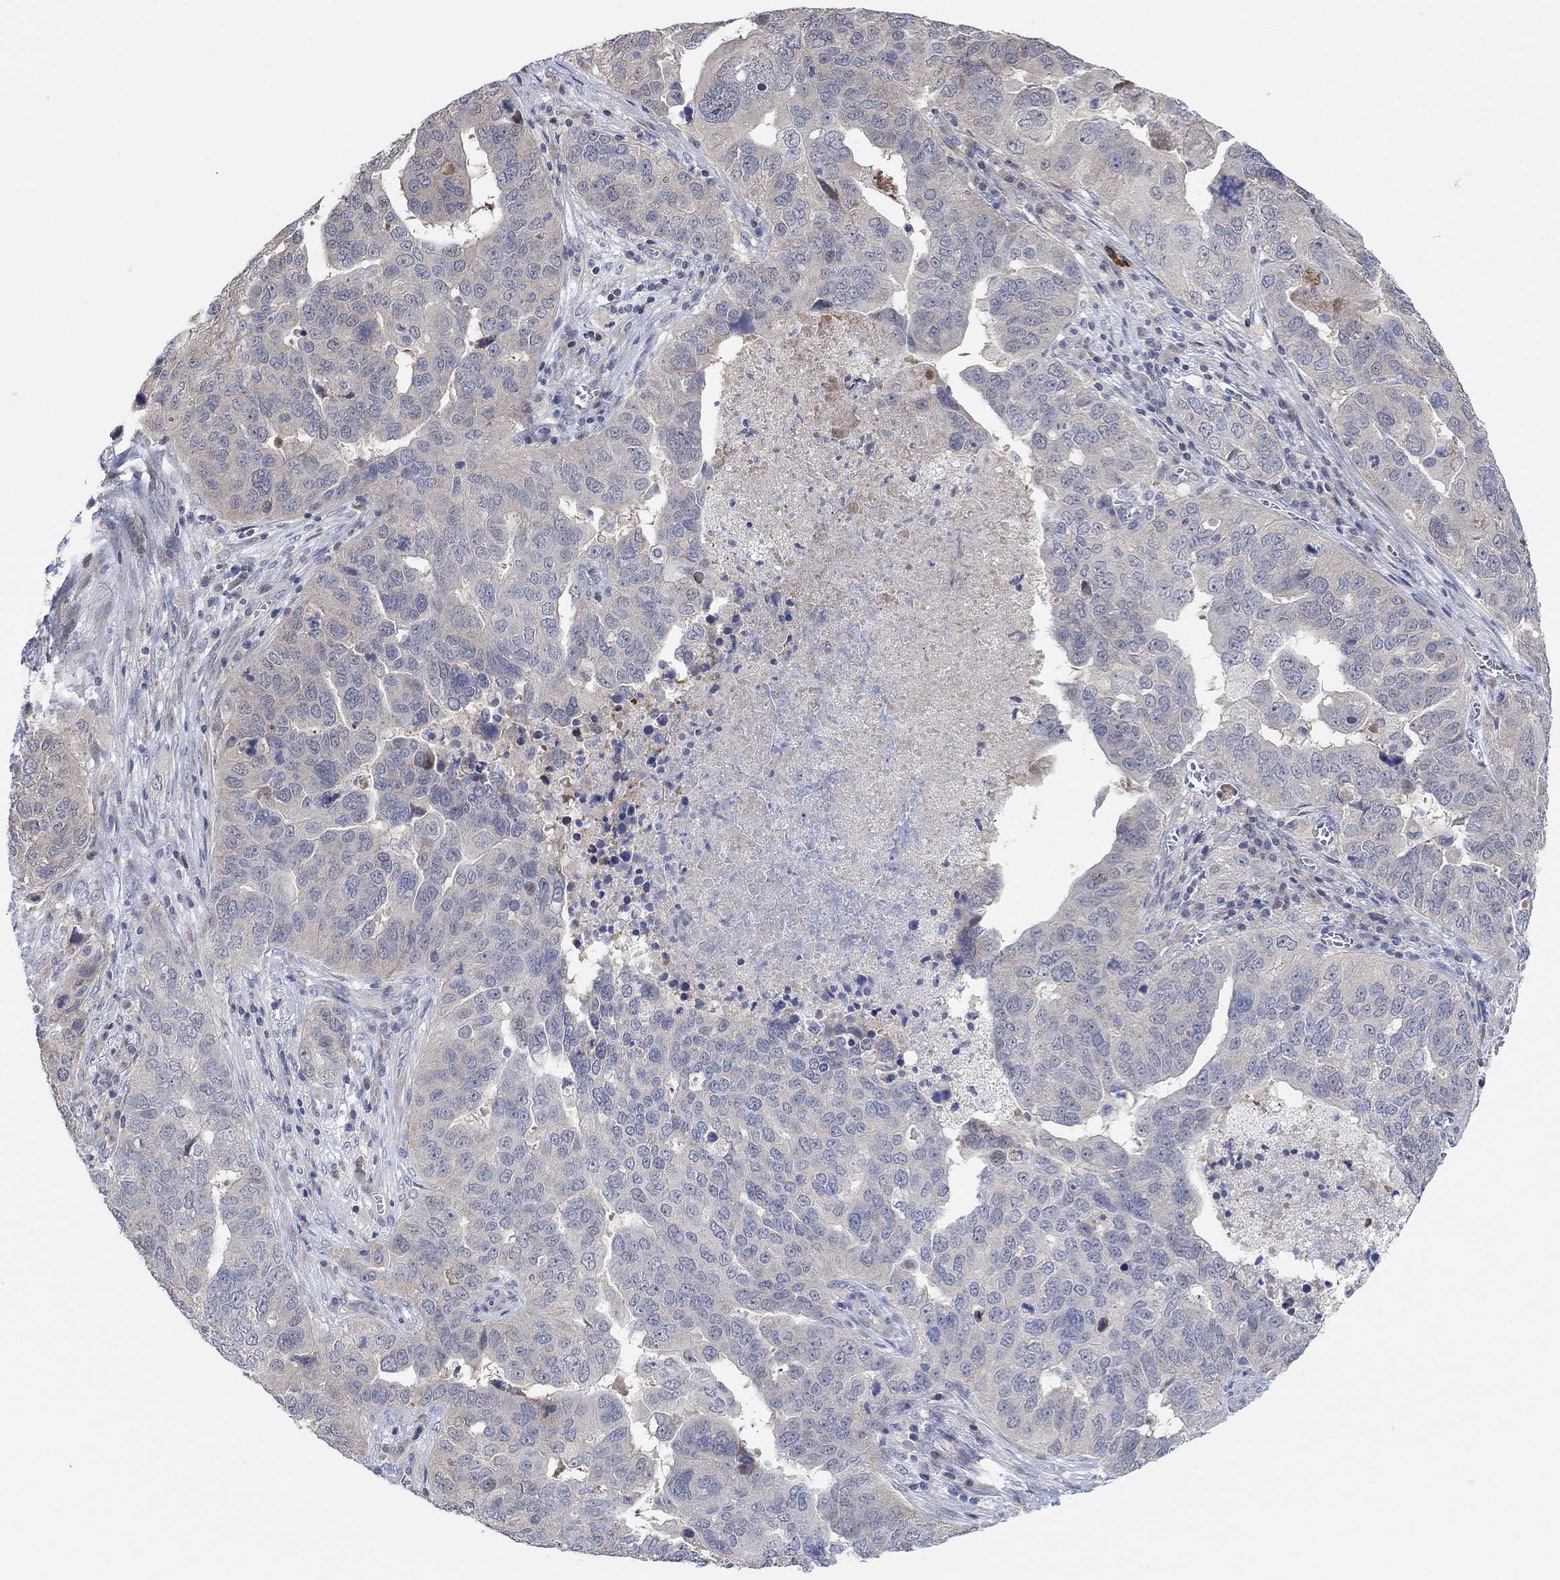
{"staining": {"intensity": "negative", "quantity": "none", "location": "none"}, "tissue": "ovarian cancer", "cell_type": "Tumor cells", "image_type": "cancer", "snomed": [{"axis": "morphology", "description": "Carcinoma, endometroid"}, {"axis": "topography", "description": "Soft tissue"}, {"axis": "topography", "description": "Ovary"}], "caption": "Tumor cells are negative for brown protein staining in ovarian endometroid carcinoma.", "gene": "CNTF", "patient": {"sex": "female", "age": 52}}